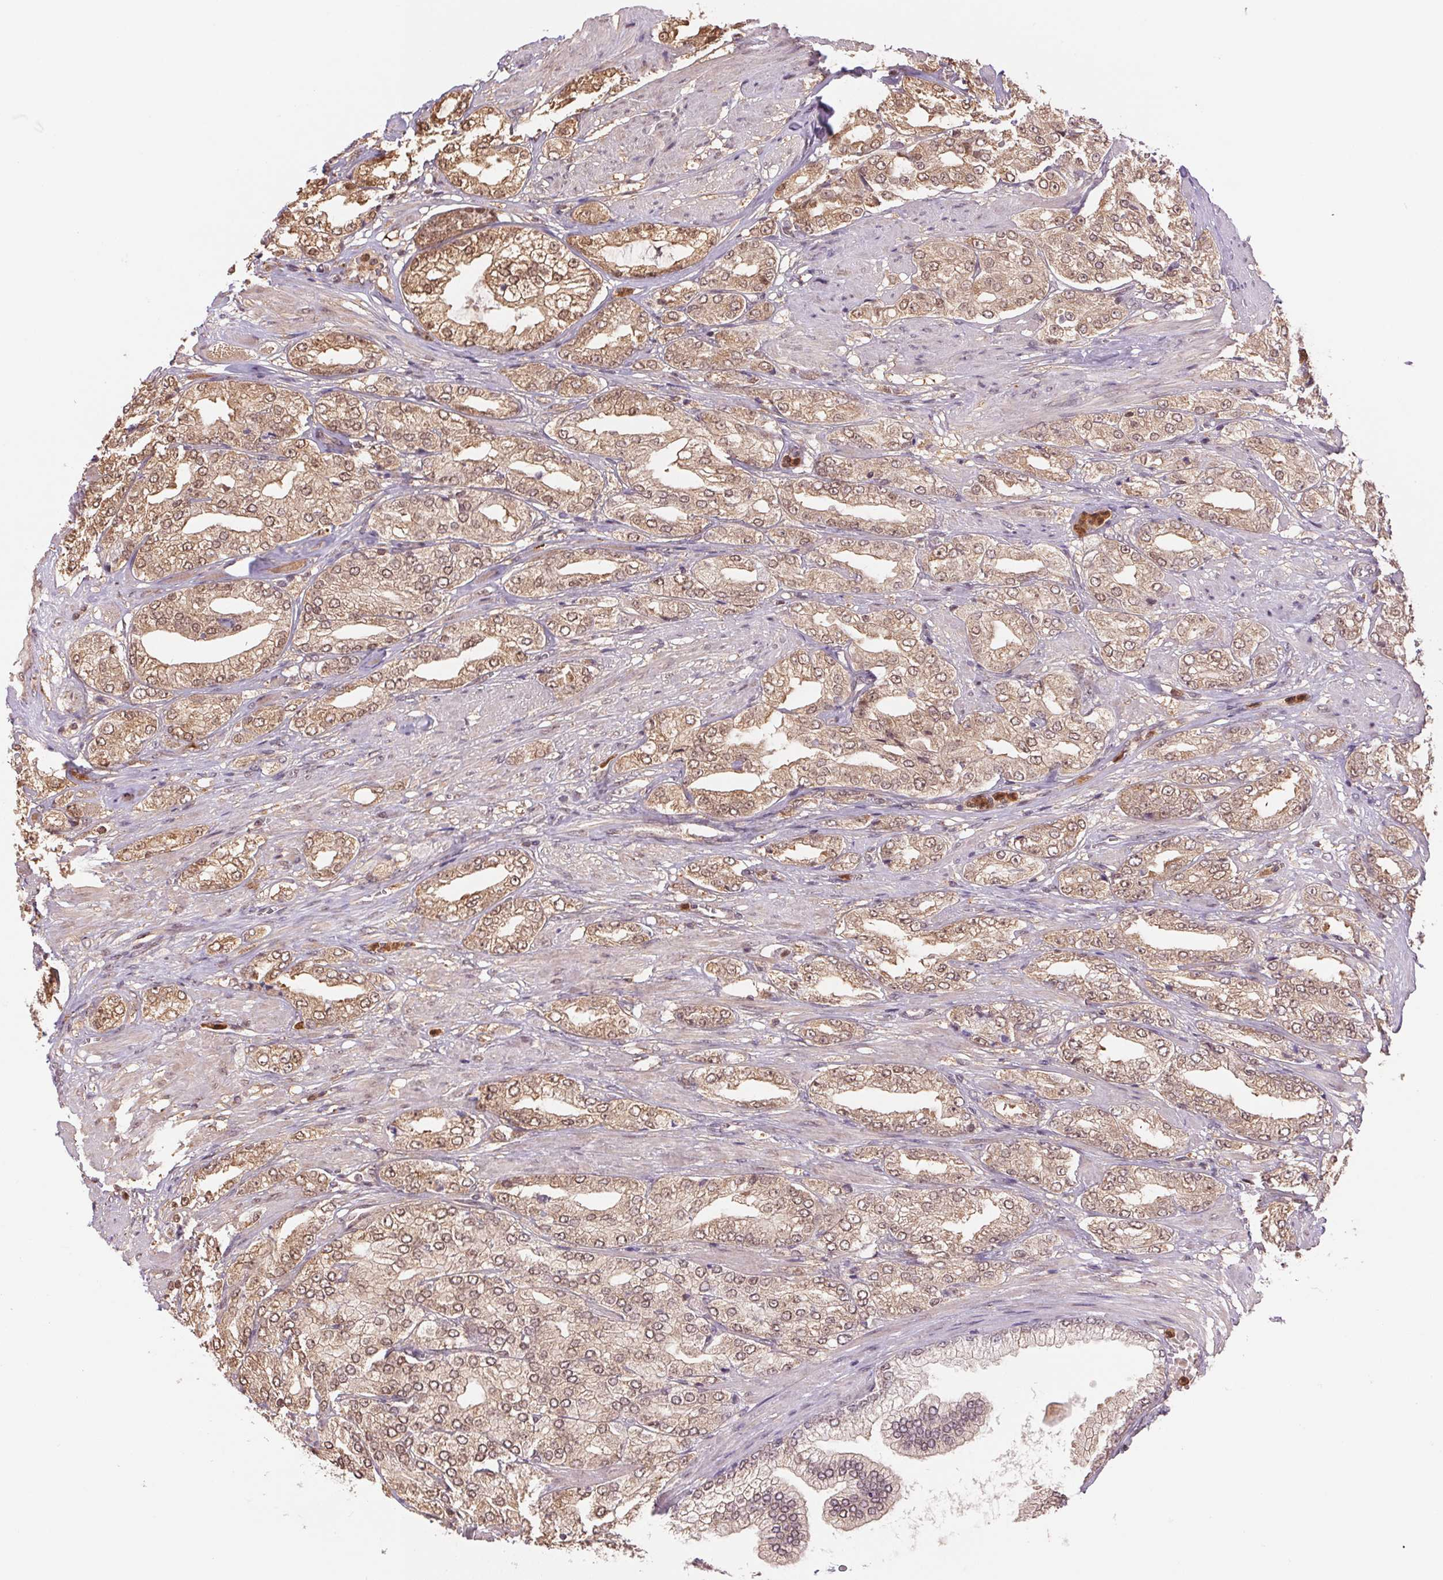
{"staining": {"intensity": "moderate", "quantity": ">75%", "location": "cytoplasmic/membranous,nuclear"}, "tissue": "prostate cancer", "cell_type": "Tumor cells", "image_type": "cancer", "snomed": [{"axis": "morphology", "description": "Adenocarcinoma, High grade"}, {"axis": "topography", "description": "Prostate"}], "caption": "Immunohistochemistry (IHC) (DAB) staining of human prostate cancer (adenocarcinoma (high-grade)) exhibits moderate cytoplasmic/membranous and nuclear protein expression in about >75% of tumor cells.", "gene": "CDC123", "patient": {"sex": "male", "age": 68}}